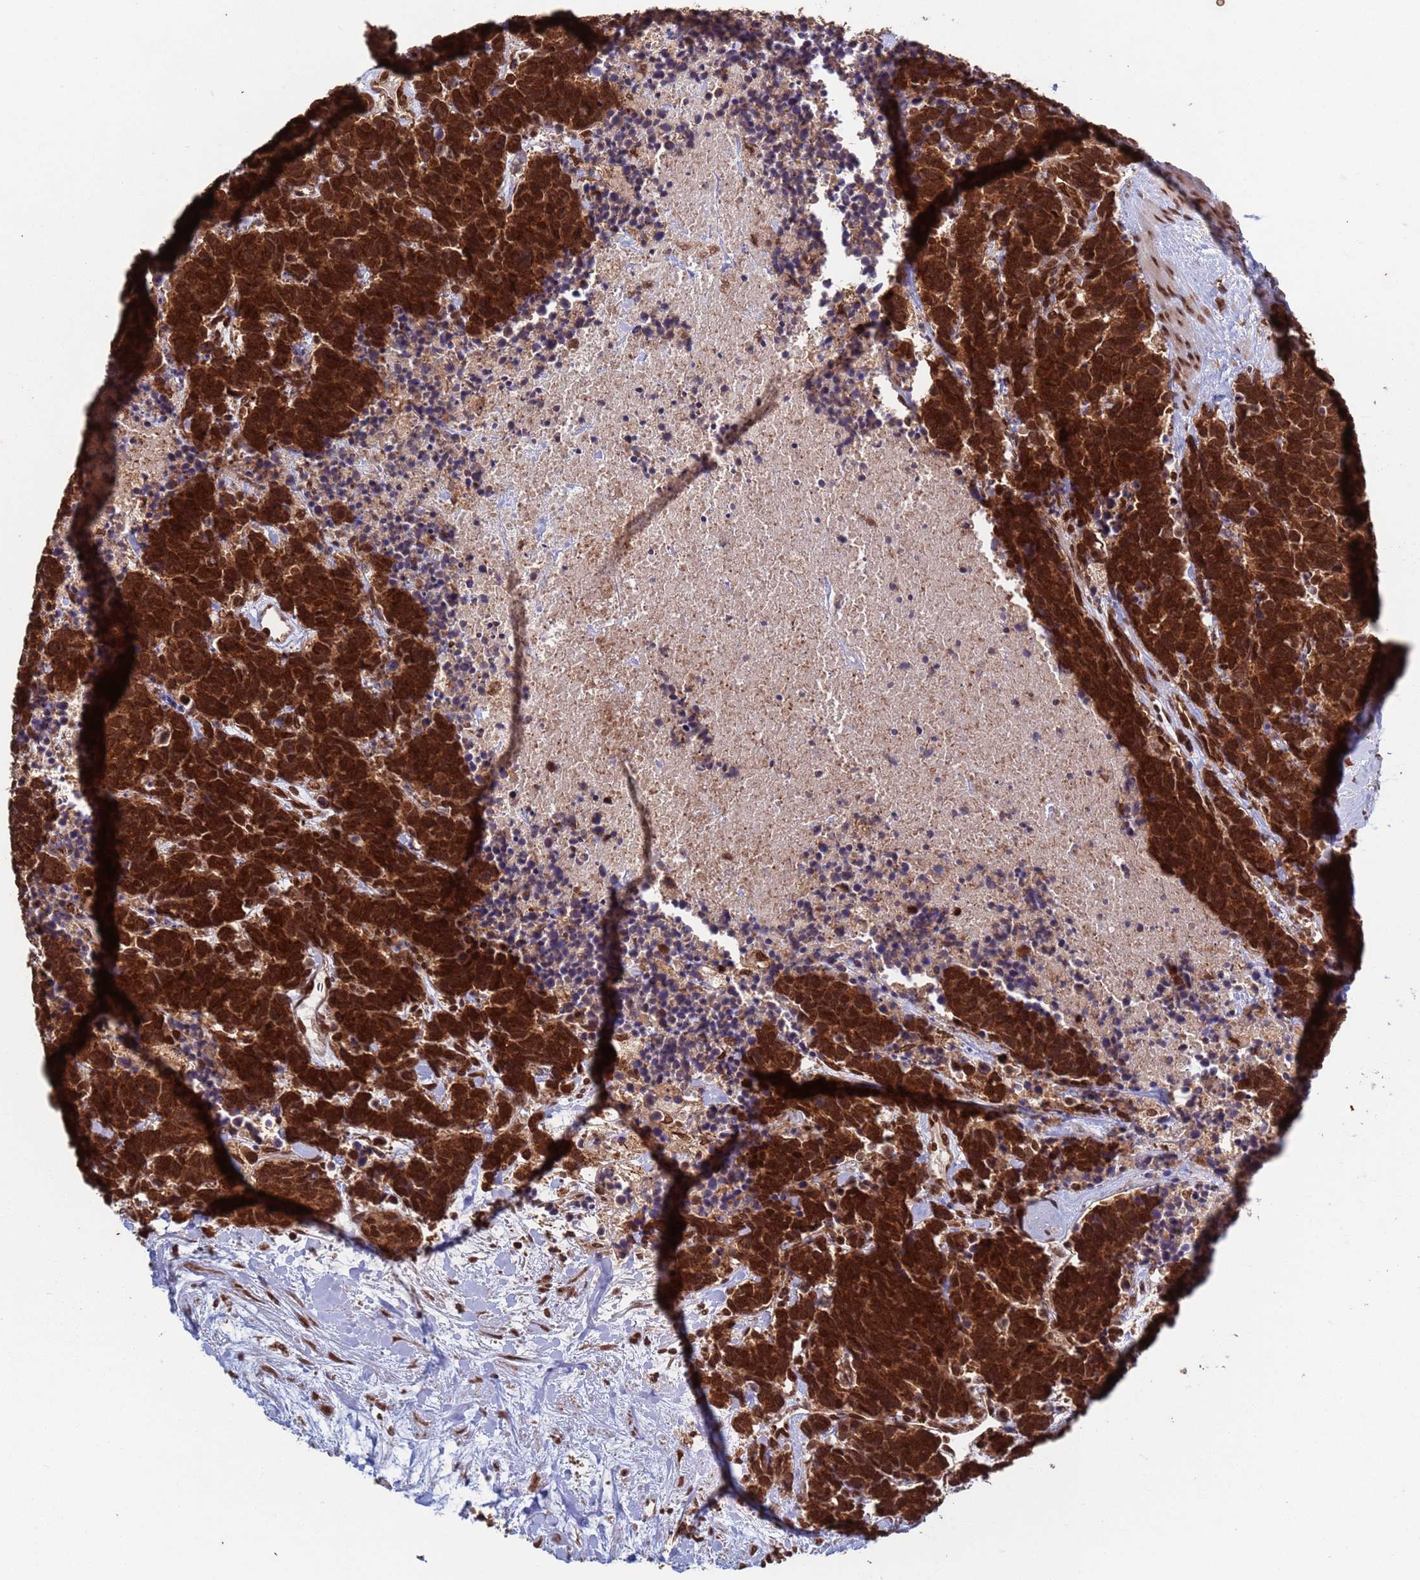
{"staining": {"intensity": "strong", "quantity": ">75%", "location": "cytoplasmic/membranous,nuclear"}, "tissue": "carcinoid", "cell_type": "Tumor cells", "image_type": "cancer", "snomed": [{"axis": "morphology", "description": "Carcinoma, NOS"}, {"axis": "morphology", "description": "Carcinoid, malignant, NOS"}, {"axis": "topography", "description": "Prostate"}], "caption": "Protein analysis of carcinoma tissue demonstrates strong cytoplasmic/membranous and nuclear positivity in about >75% of tumor cells.", "gene": "FUBP3", "patient": {"sex": "male", "age": 57}}